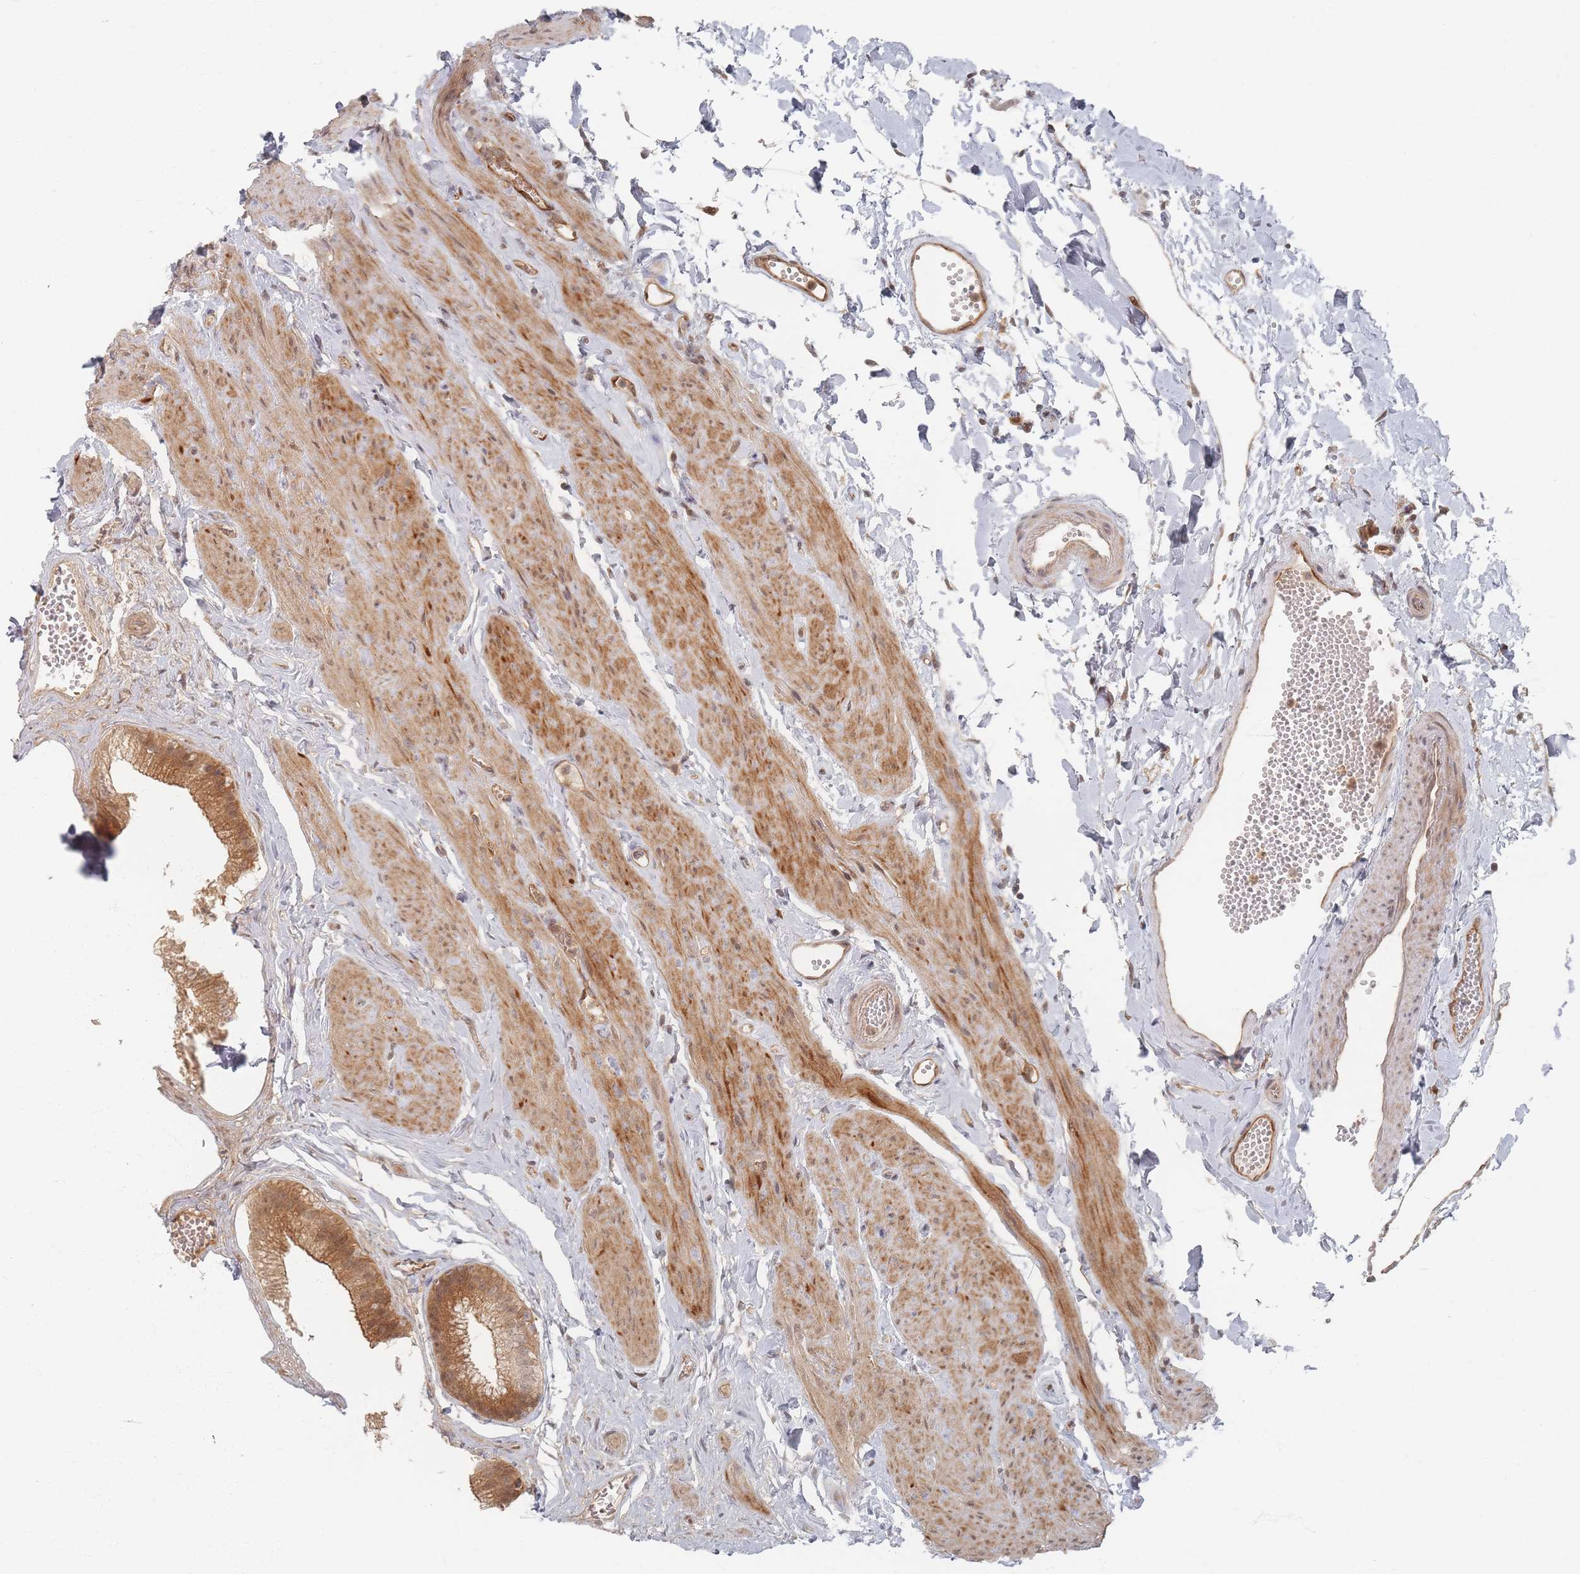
{"staining": {"intensity": "moderate", "quantity": ">75%", "location": "cytoplasmic/membranous,nuclear"}, "tissue": "gallbladder", "cell_type": "Glandular cells", "image_type": "normal", "snomed": [{"axis": "morphology", "description": "Normal tissue, NOS"}, {"axis": "topography", "description": "Gallbladder"}], "caption": "A high-resolution histopathology image shows immunohistochemistry (IHC) staining of benign gallbladder, which displays moderate cytoplasmic/membranous,nuclear positivity in about >75% of glandular cells. Using DAB (brown) and hematoxylin (blue) stains, captured at high magnification using brightfield microscopy.", "gene": "PSMD9", "patient": {"sex": "female", "age": 54}}